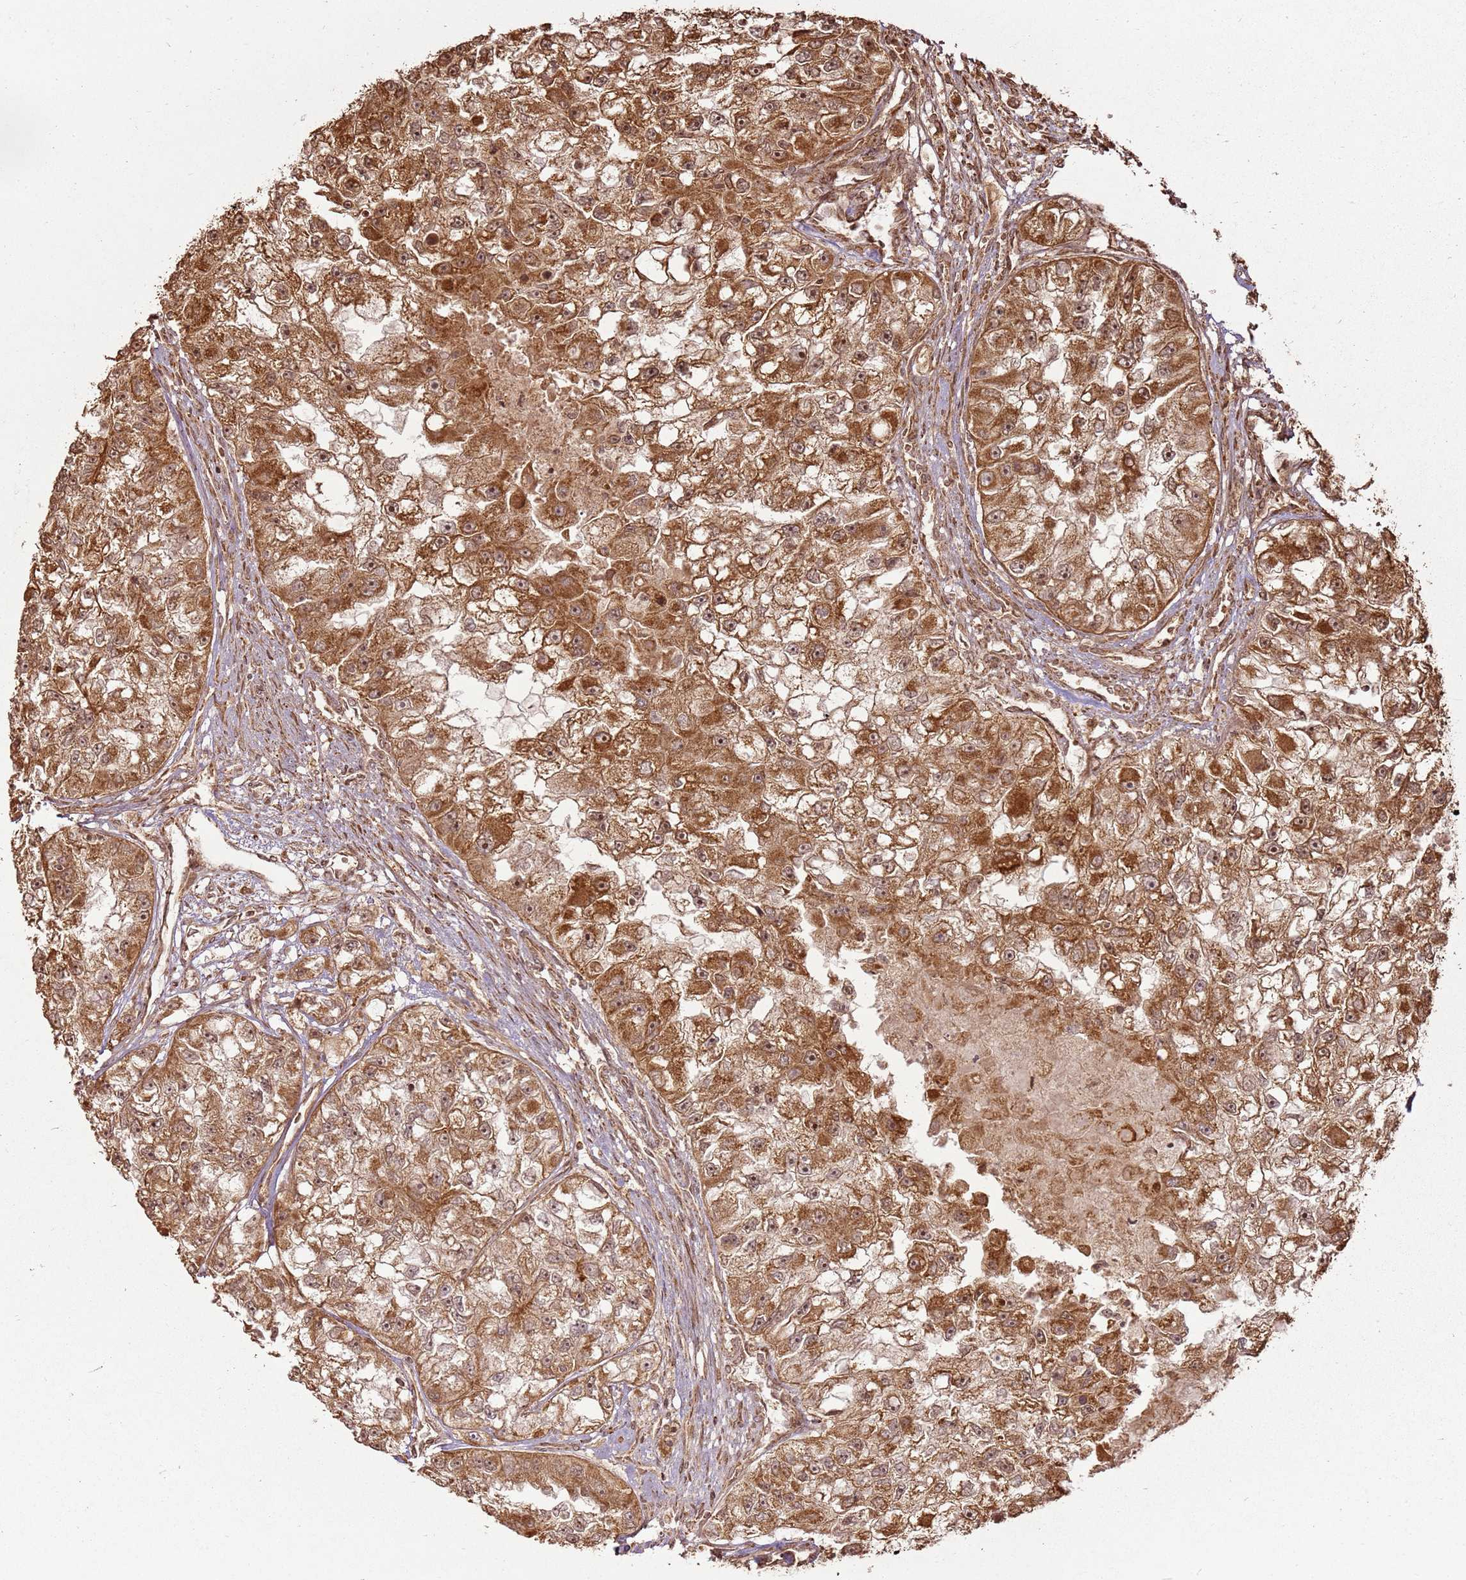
{"staining": {"intensity": "strong", "quantity": ">75%", "location": "cytoplasmic/membranous,nuclear"}, "tissue": "renal cancer", "cell_type": "Tumor cells", "image_type": "cancer", "snomed": [{"axis": "morphology", "description": "Adenocarcinoma, NOS"}, {"axis": "topography", "description": "Kidney"}], "caption": "Human renal cancer stained with a brown dye exhibits strong cytoplasmic/membranous and nuclear positive staining in about >75% of tumor cells.", "gene": "MRPS6", "patient": {"sex": "male", "age": 63}}